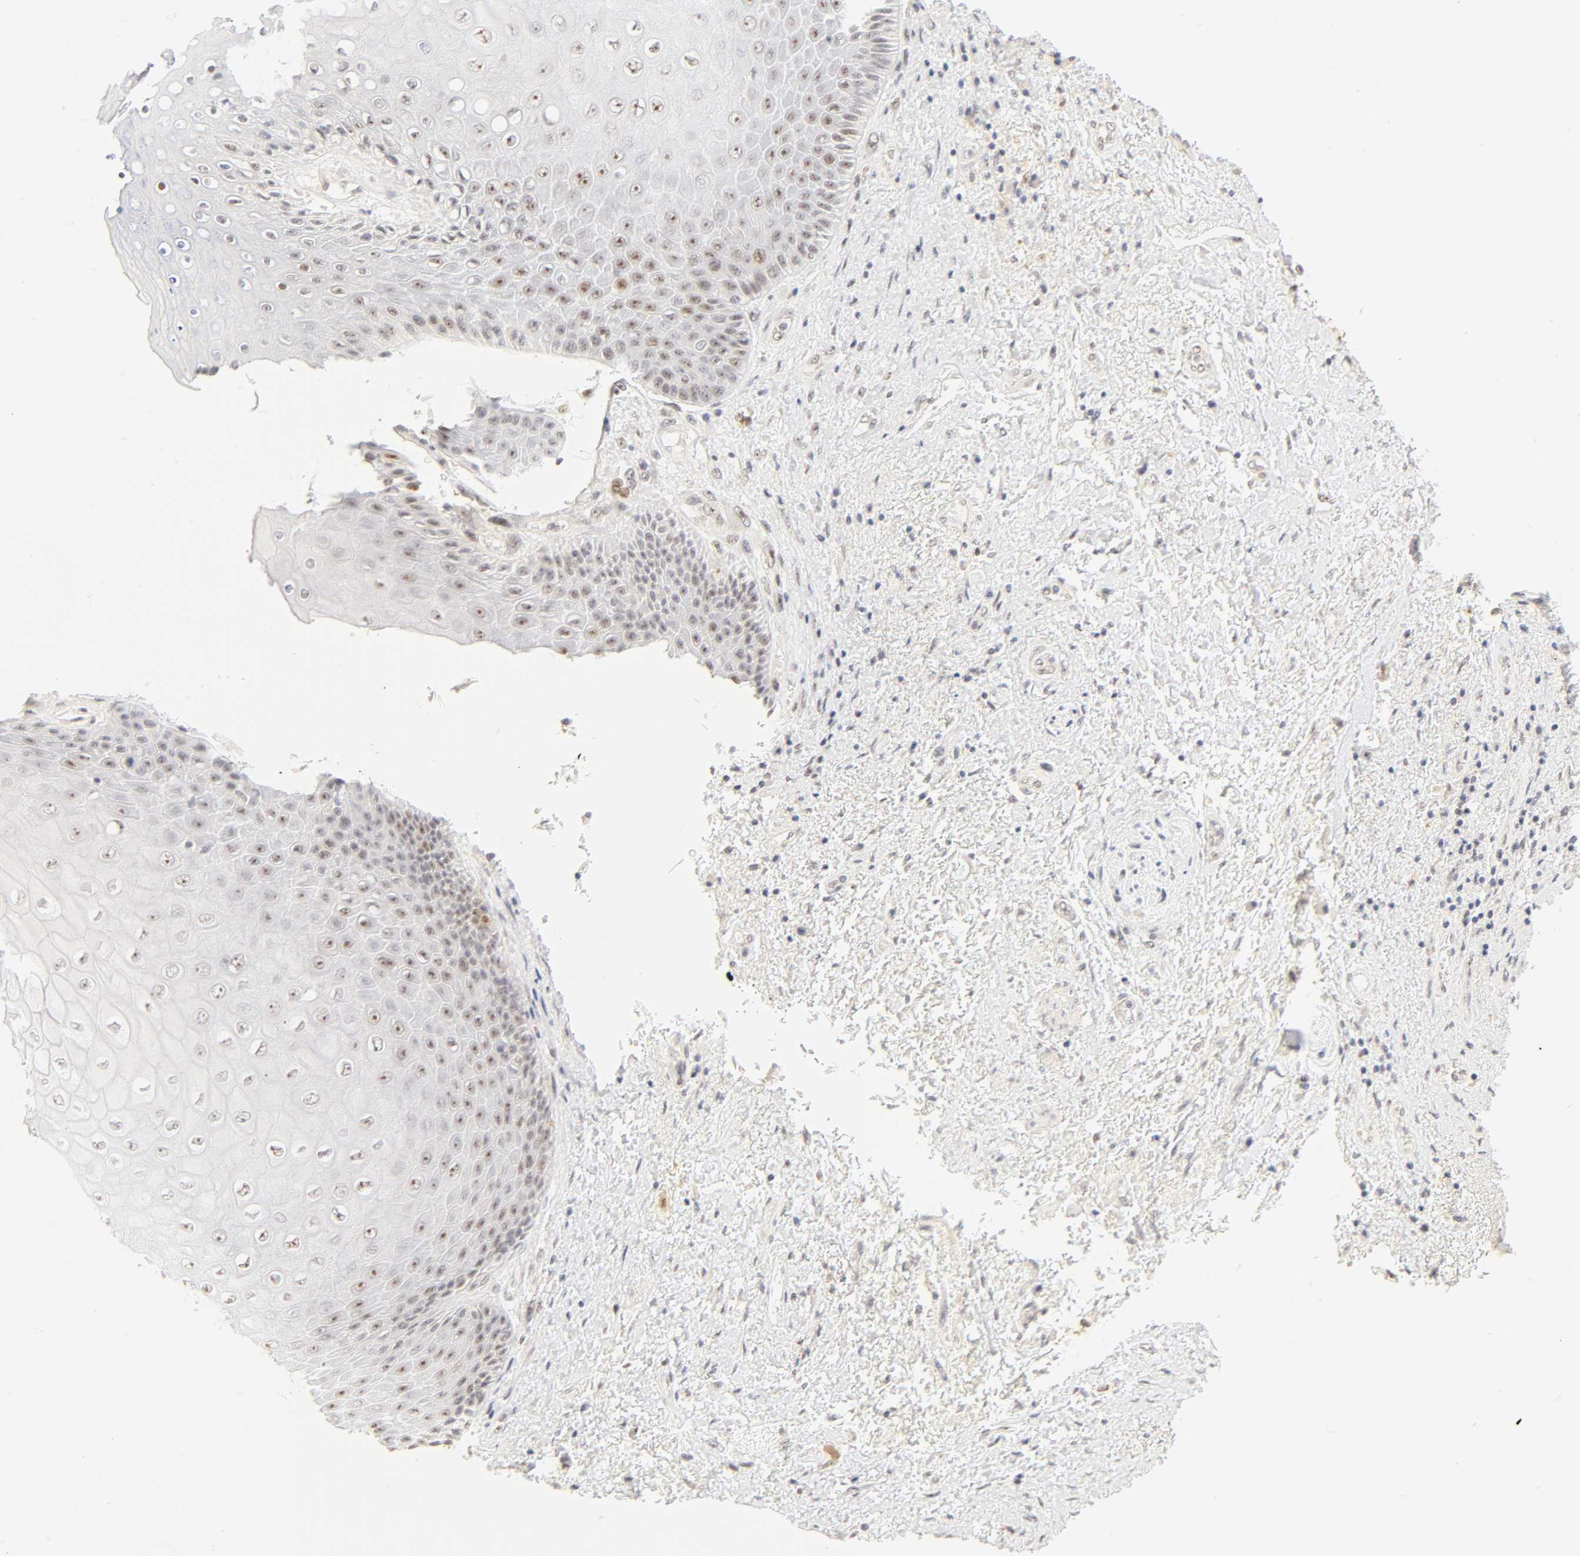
{"staining": {"intensity": "moderate", "quantity": "25%-75%", "location": "nuclear"}, "tissue": "skin", "cell_type": "Epidermal cells", "image_type": "normal", "snomed": [{"axis": "morphology", "description": "Normal tissue, NOS"}, {"axis": "topography", "description": "Anal"}], "caption": "Moderate nuclear staining is appreciated in about 25%-75% of epidermal cells in normal skin. (DAB IHC with brightfield microscopy, high magnification).", "gene": "MNAT1", "patient": {"sex": "female", "age": 46}}